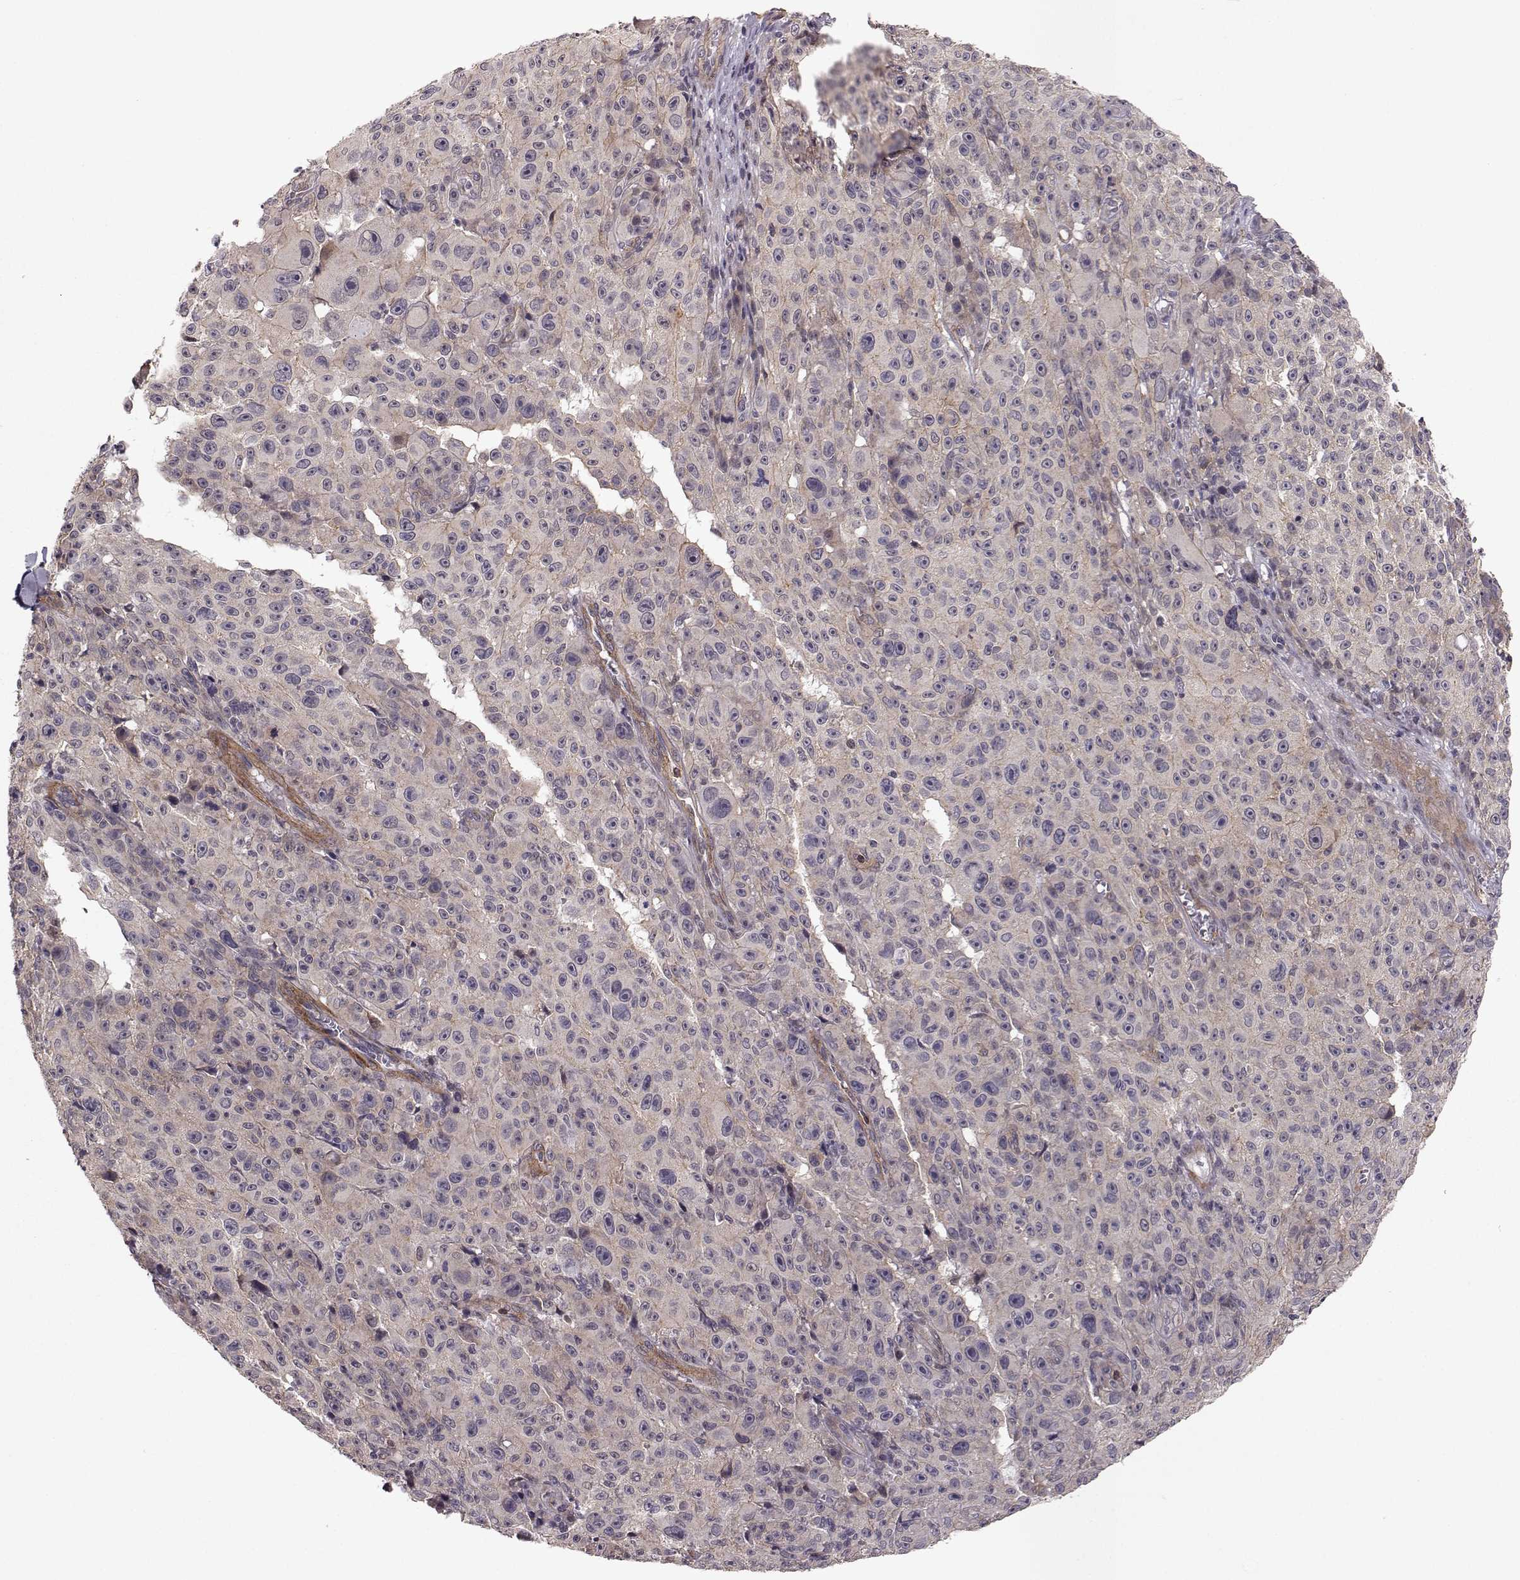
{"staining": {"intensity": "weak", "quantity": "<25%", "location": "cytoplasmic/membranous"}, "tissue": "melanoma", "cell_type": "Tumor cells", "image_type": "cancer", "snomed": [{"axis": "morphology", "description": "Malignant melanoma, NOS"}, {"axis": "topography", "description": "Skin"}], "caption": "DAB immunohistochemical staining of melanoma shows no significant positivity in tumor cells. Nuclei are stained in blue.", "gene": "PLEKHG3", "patient": {"sex": "female", "age": 82}}